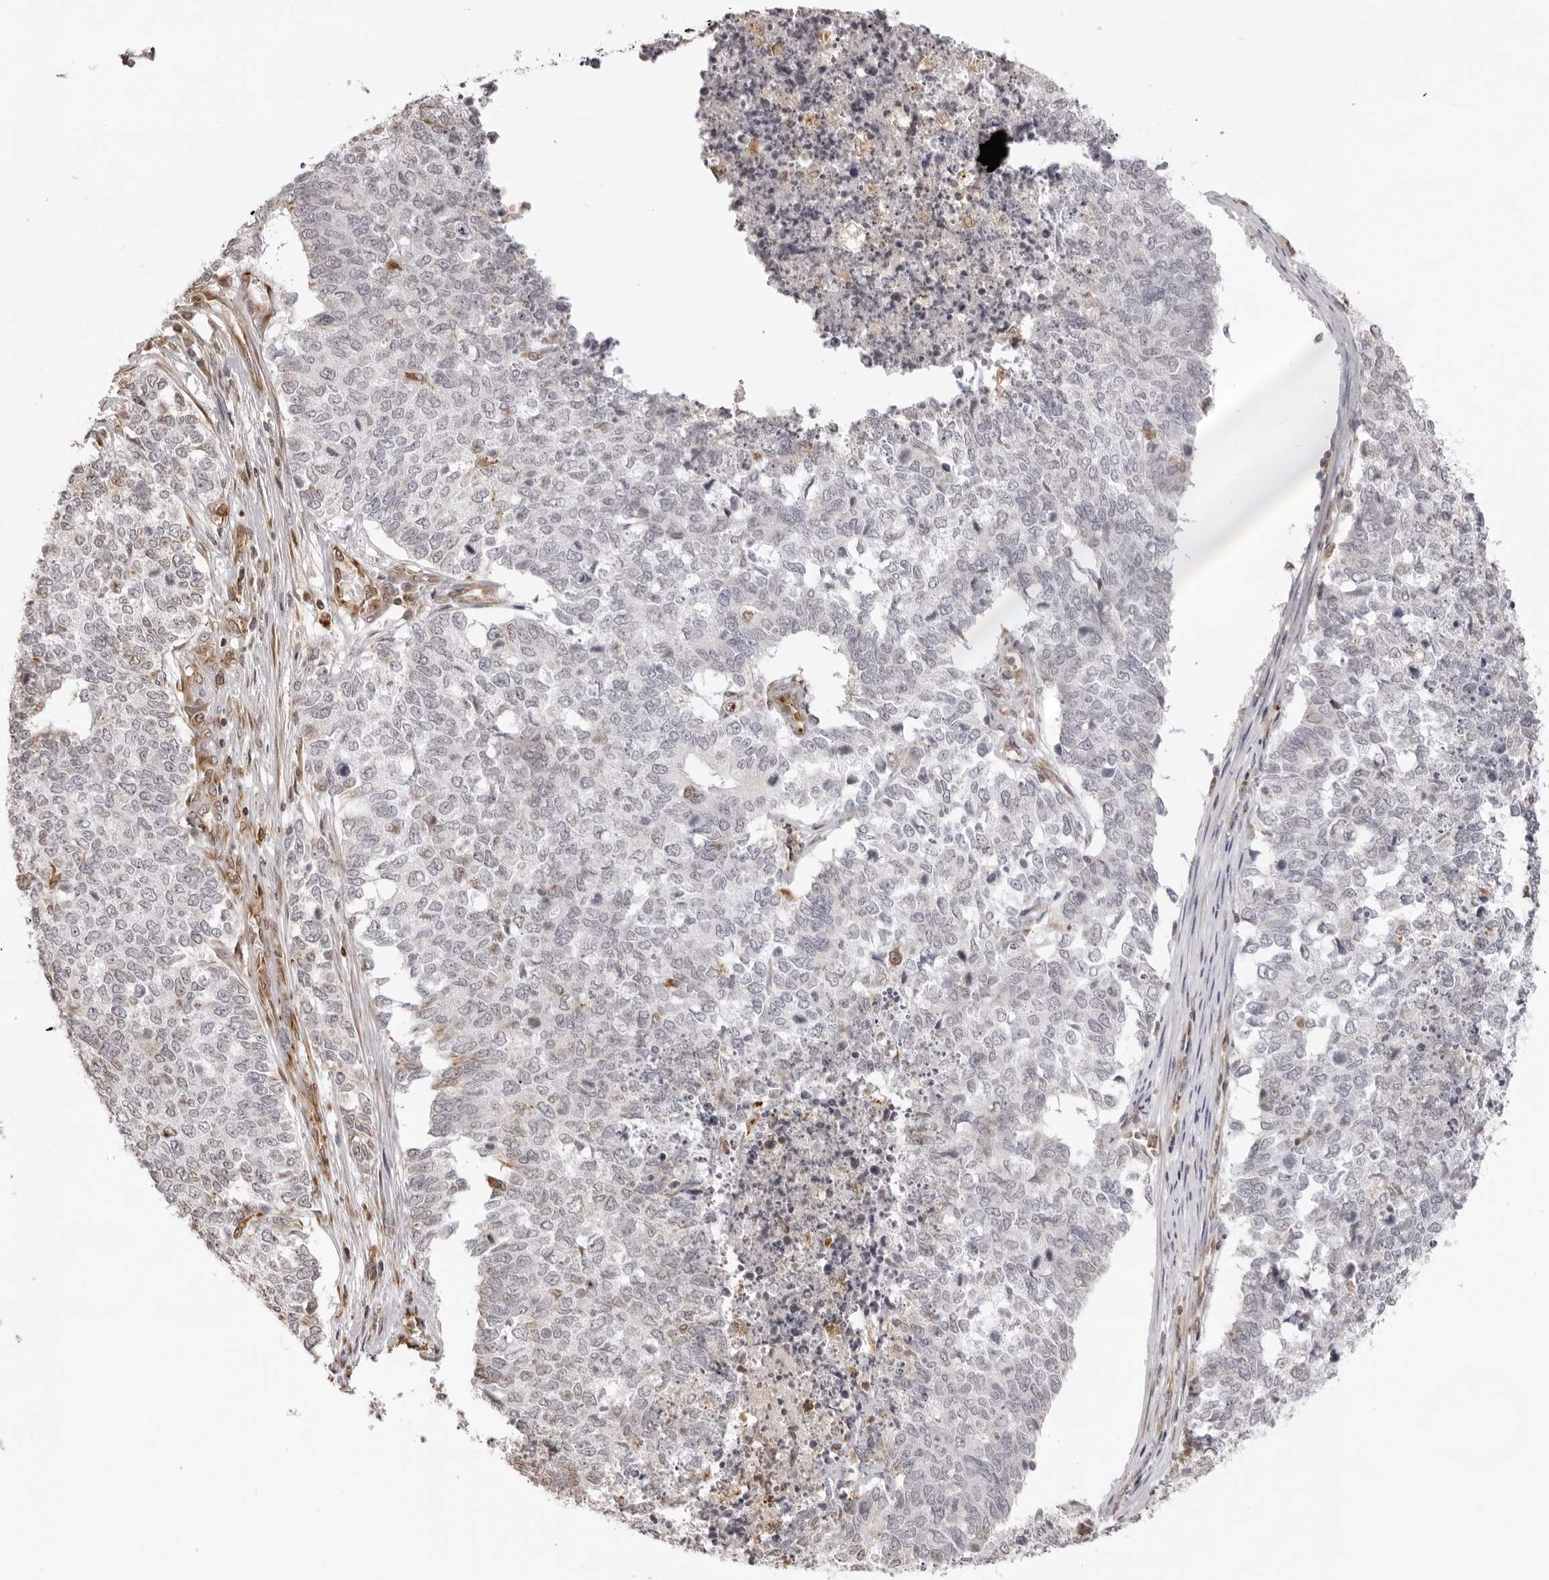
{"staining": {"intensity": "negative", "quantity": "none", "location": "none"}, "tissue": "cervical cancer", "cell_type": "Tumor cells", "image_type": "cancer", "snomed": [{"axis": "morphology", "description": "Squamous cell carcinoma, NOS"}, {"axis": "topography", "description": "Cervix"}], "caption": "Image shows no significant protein expression in tumor cells of cervical cancer.", "gene": "DYNLT5", "patient": {"sex": "female", "age": 63}}